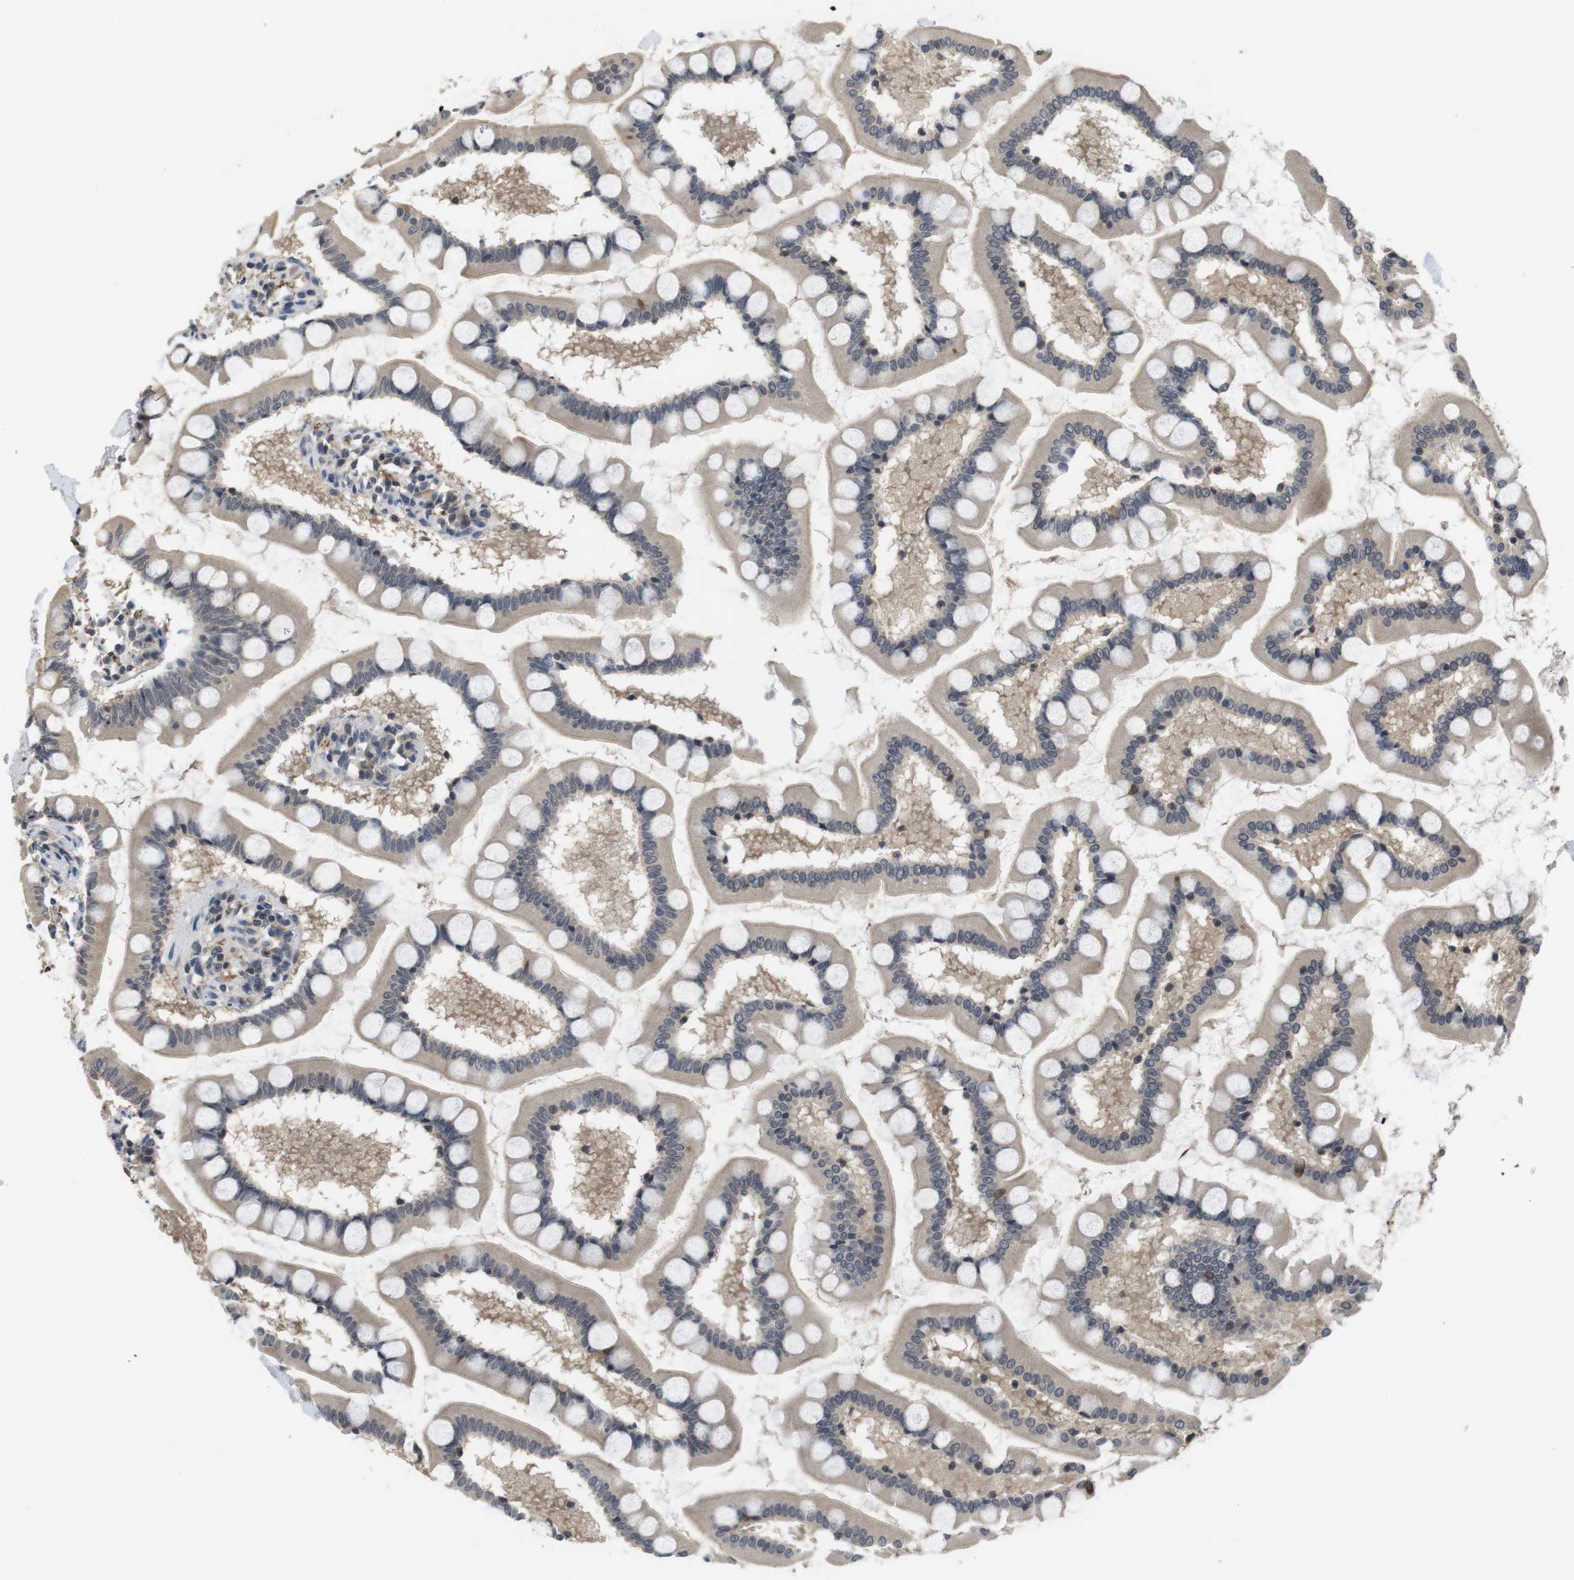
{"staining": {"intensity": "weak", "quantity": ">75%", "location": "cytoplasmic/membranous"}, "tissue": "small intestine", "cell_type": "Glandular cells", "image_type": "normal", "snomed": [{"axis": "morphology", "description": "Normal tissue, NOS"}, {"axis": "topography", "description": "Small intestine"}], "caption": "This is an image of immunohistochemistry (IHC) staining of unremarkable small intestine, which shows weak staining in the cytoplasmic/membranous of glandular cells.", "gene": "FADD", "patient": {"sex": "male", "age": 41}}